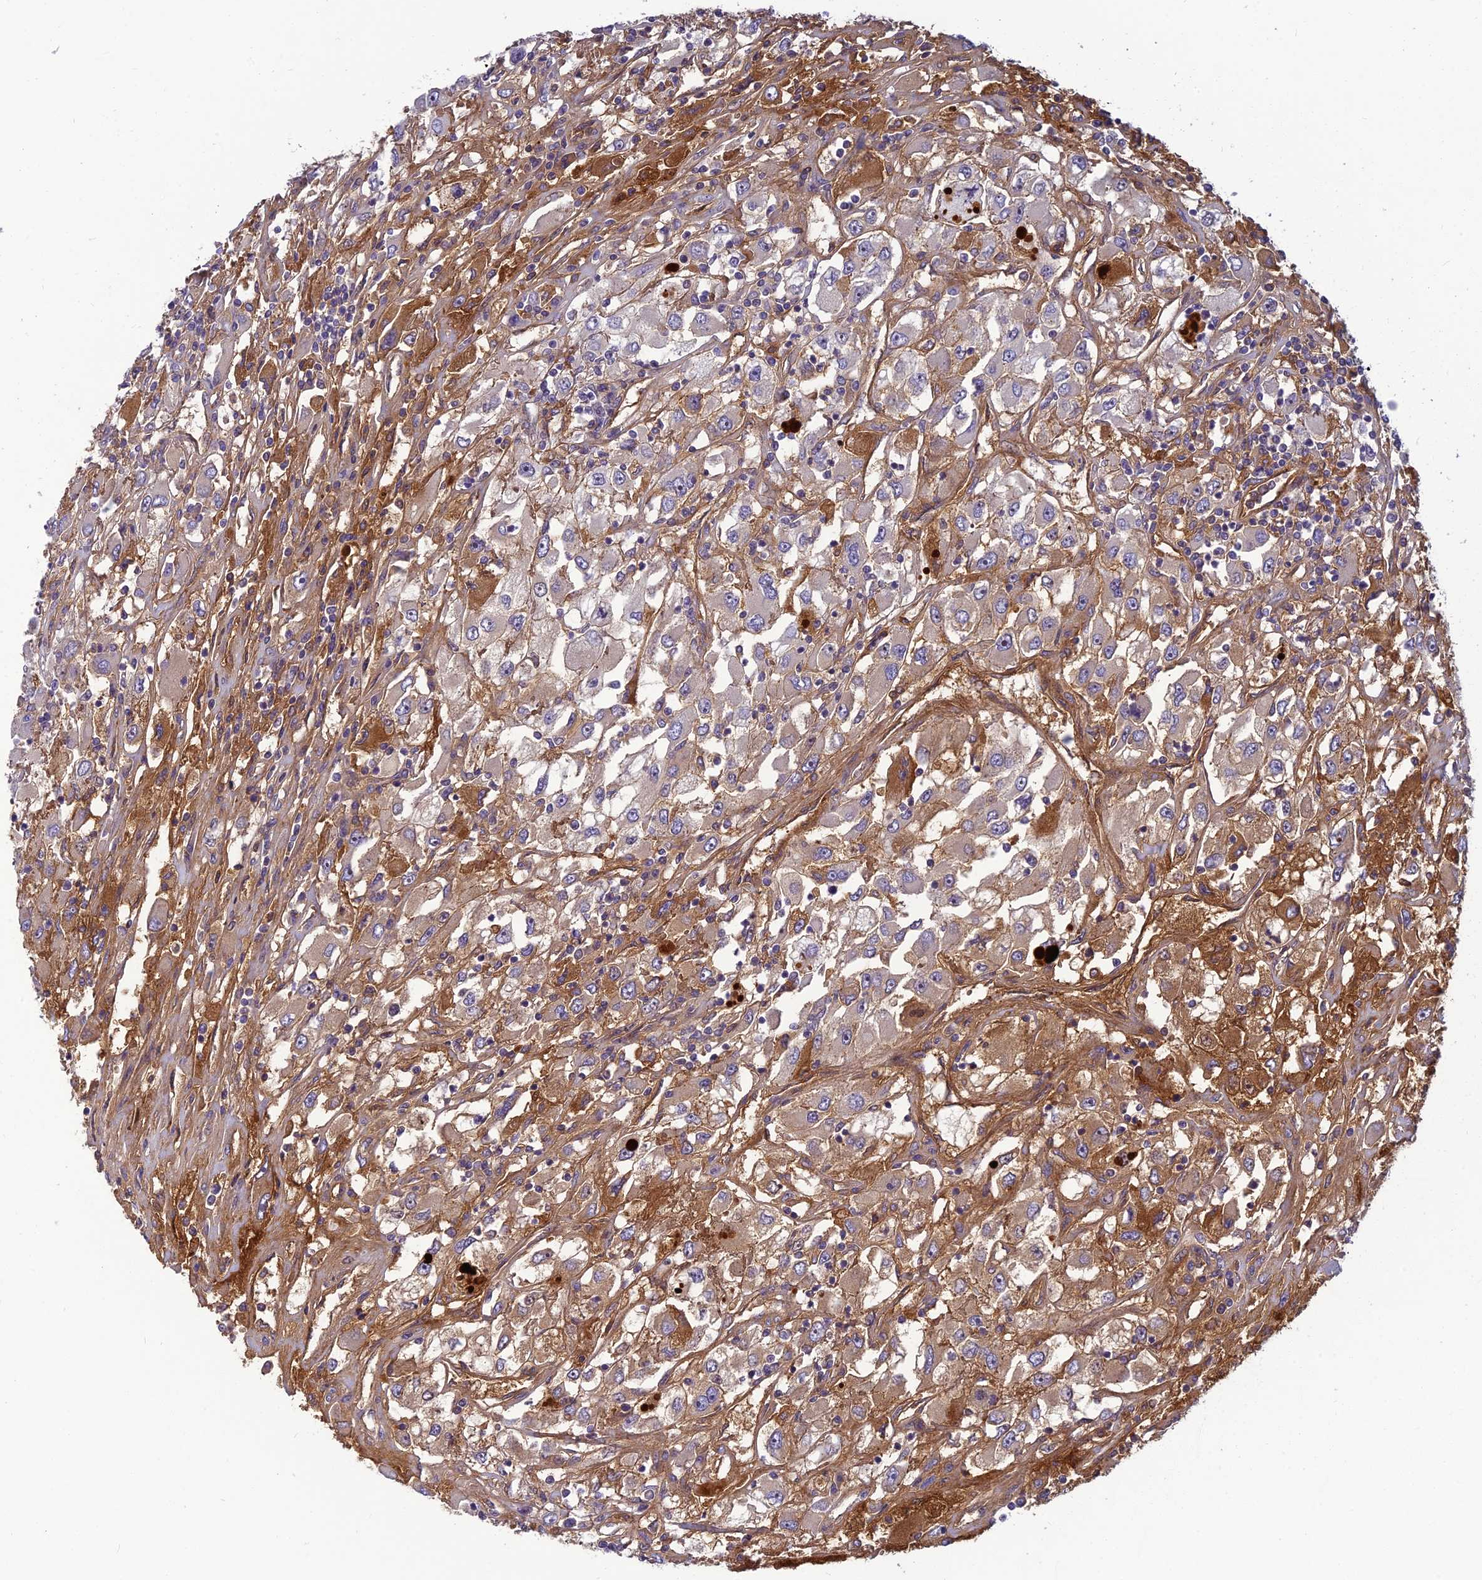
{"staining": {"intensity": "moderate", "quantity": "<25%", "location": "cytoplasmic/membranous"}, "tissue": "renal cancer", "cell_type": "Tumor cells", "image_type": "cancer", "snomed": [{"axis": "morphology", "description": "Adenocarcinoma, NOS"}, {"axis": "topography", "description": "Kidney"}], "caption": "Human renal cancer (adenocarcinoma) stained with a protein marker demonstrates moderate staining in tumor cells.", "gene": "CLEC11A", "patient": {"sex": "female", "age": 52}}